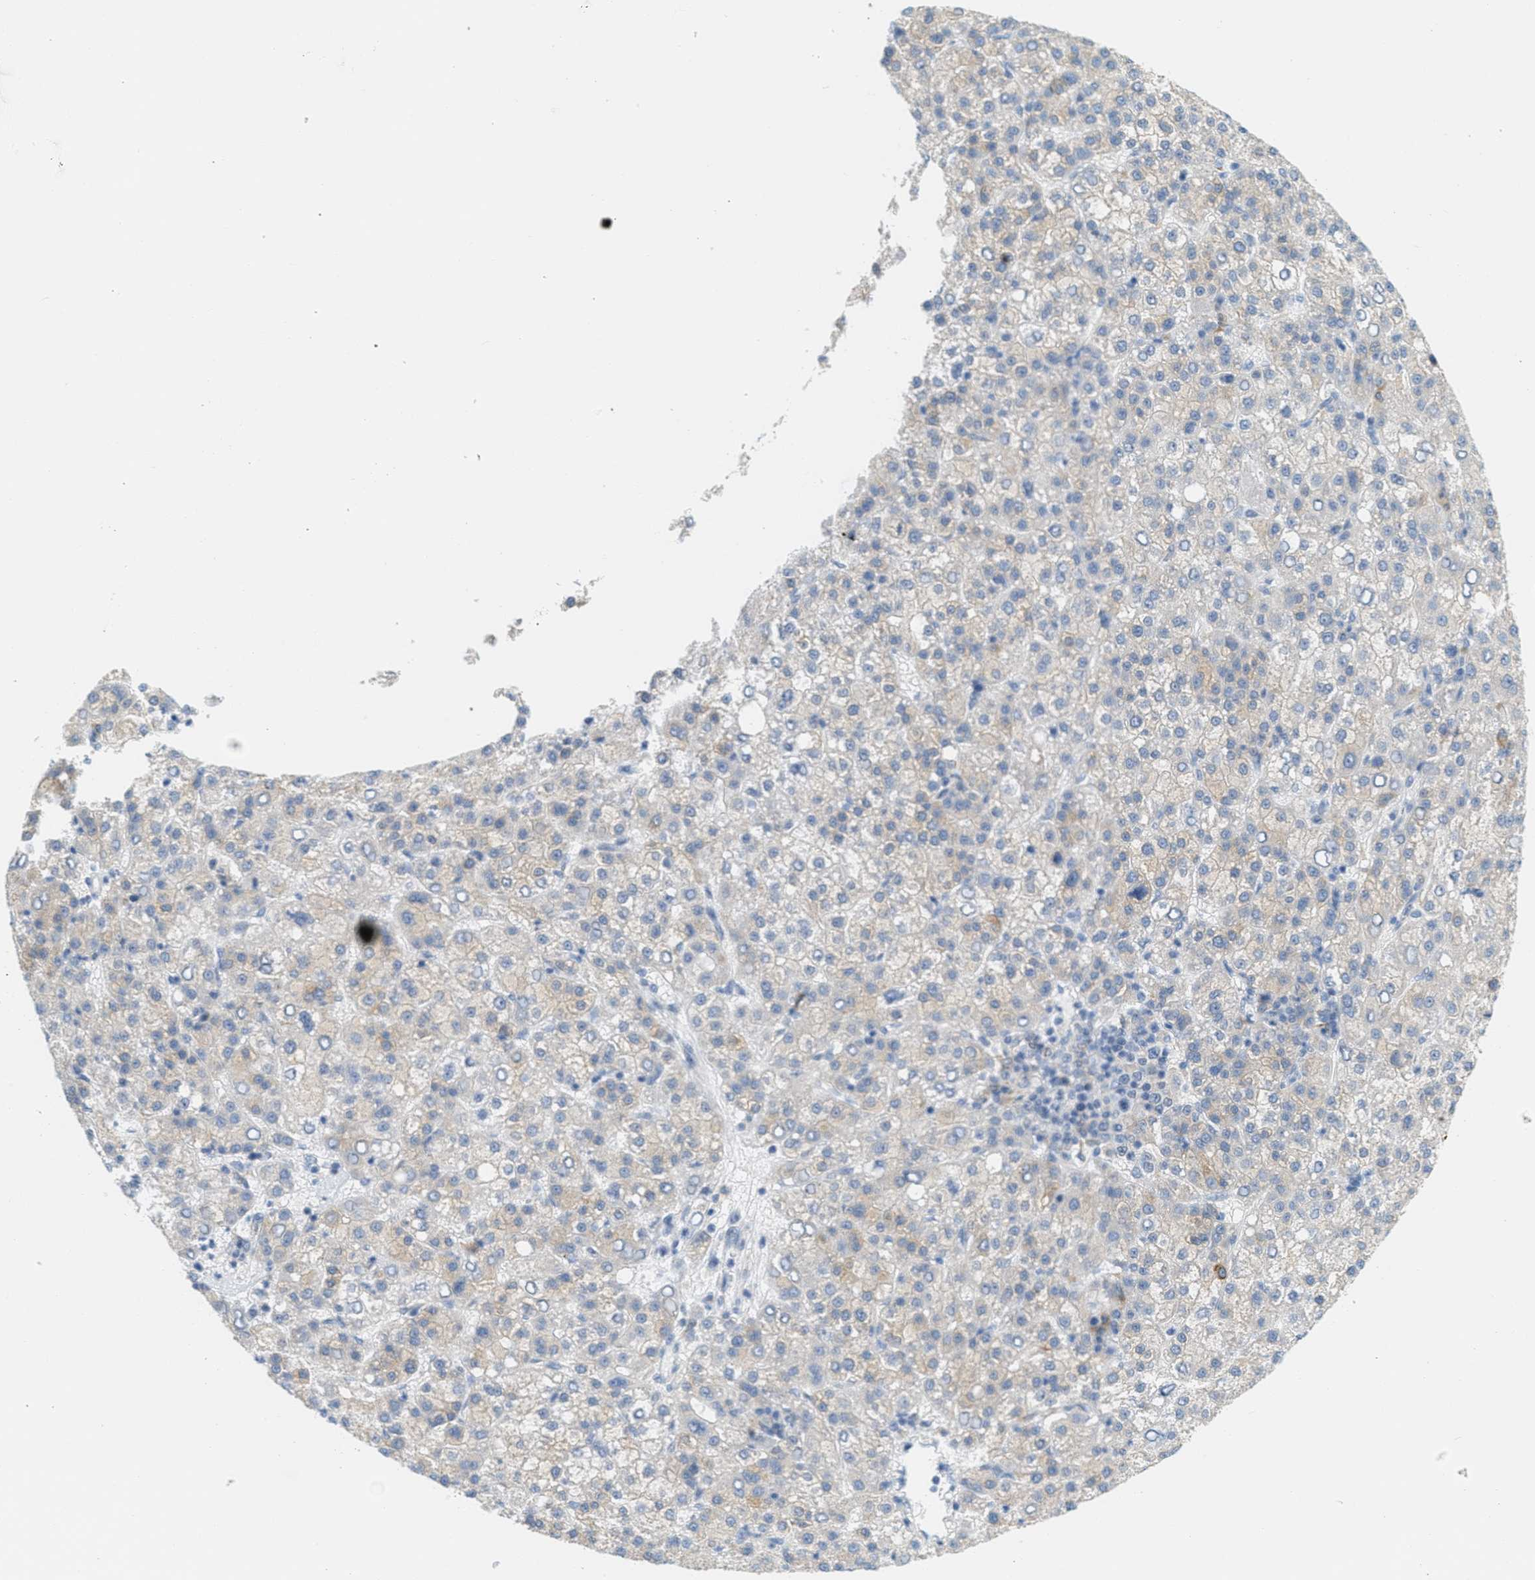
{"staining": {"intensity": "weak", "quantity": "25%-75%", "location": "cytoplasmic/membranous"}, "tissue": "liver cancer", "cell_type": "Tumor cells", "image_type": "cancer", "snomed": [{"axis": "morphology", "description": "Carcinoma, Hepatocellular, NOS"}, {"axis": "topography", "description": "Liver"}], "caption": "IHC staining of liver hepatocellular carcinoma, which demonstrates low levels of weak cytoplasmic/membranous expression in about 25%-75% of tumor cells indicating weak cytoplasmic/membranous protein positivity. The staining was performed using DAB (brown) for protein detection and nuclei were counterstained in hematoxylin (blue).", "gene": "TEX264", "patient": {"sex": "female", "age": 58}}